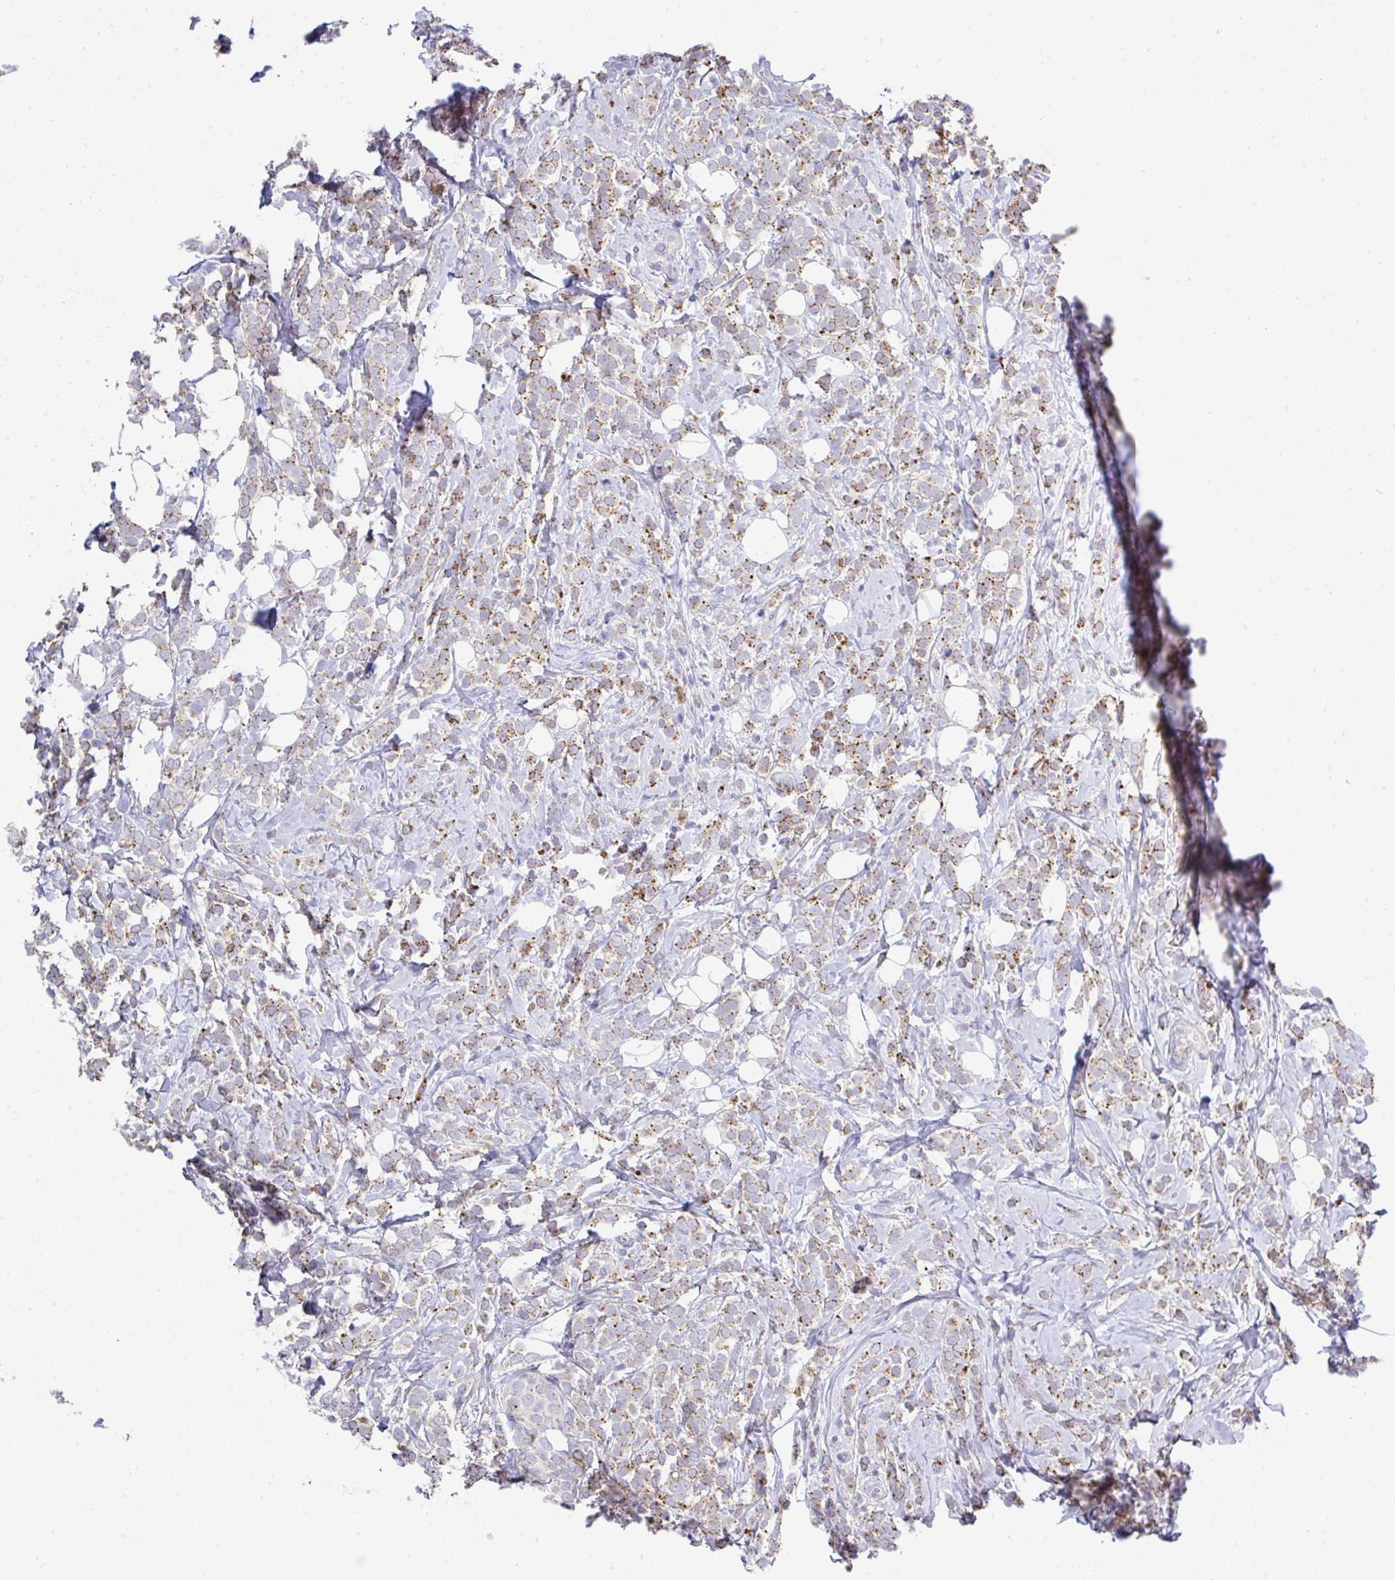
{"staining": {"intensity": "moderate", "quantity": ">75%", "location": "cytoplasmic/membranous"}, "tissue": "breast cancer", "cell_type": "Tumor cells", "image_type": "cancer", "snomed": [{"axis": "morphology", "description": "Lobular carcinoma"}, {"axis": "topography", "description": "Breast"}], "caption": "Immunohistochemical staining of human breast cancer (lobular carcinoma) shows moderate cytoplasmic/membranous protein expression in about >75% of tumor cells.", "gene": "ZNF33A", "patient": {"sex": "female", "age": 49}}